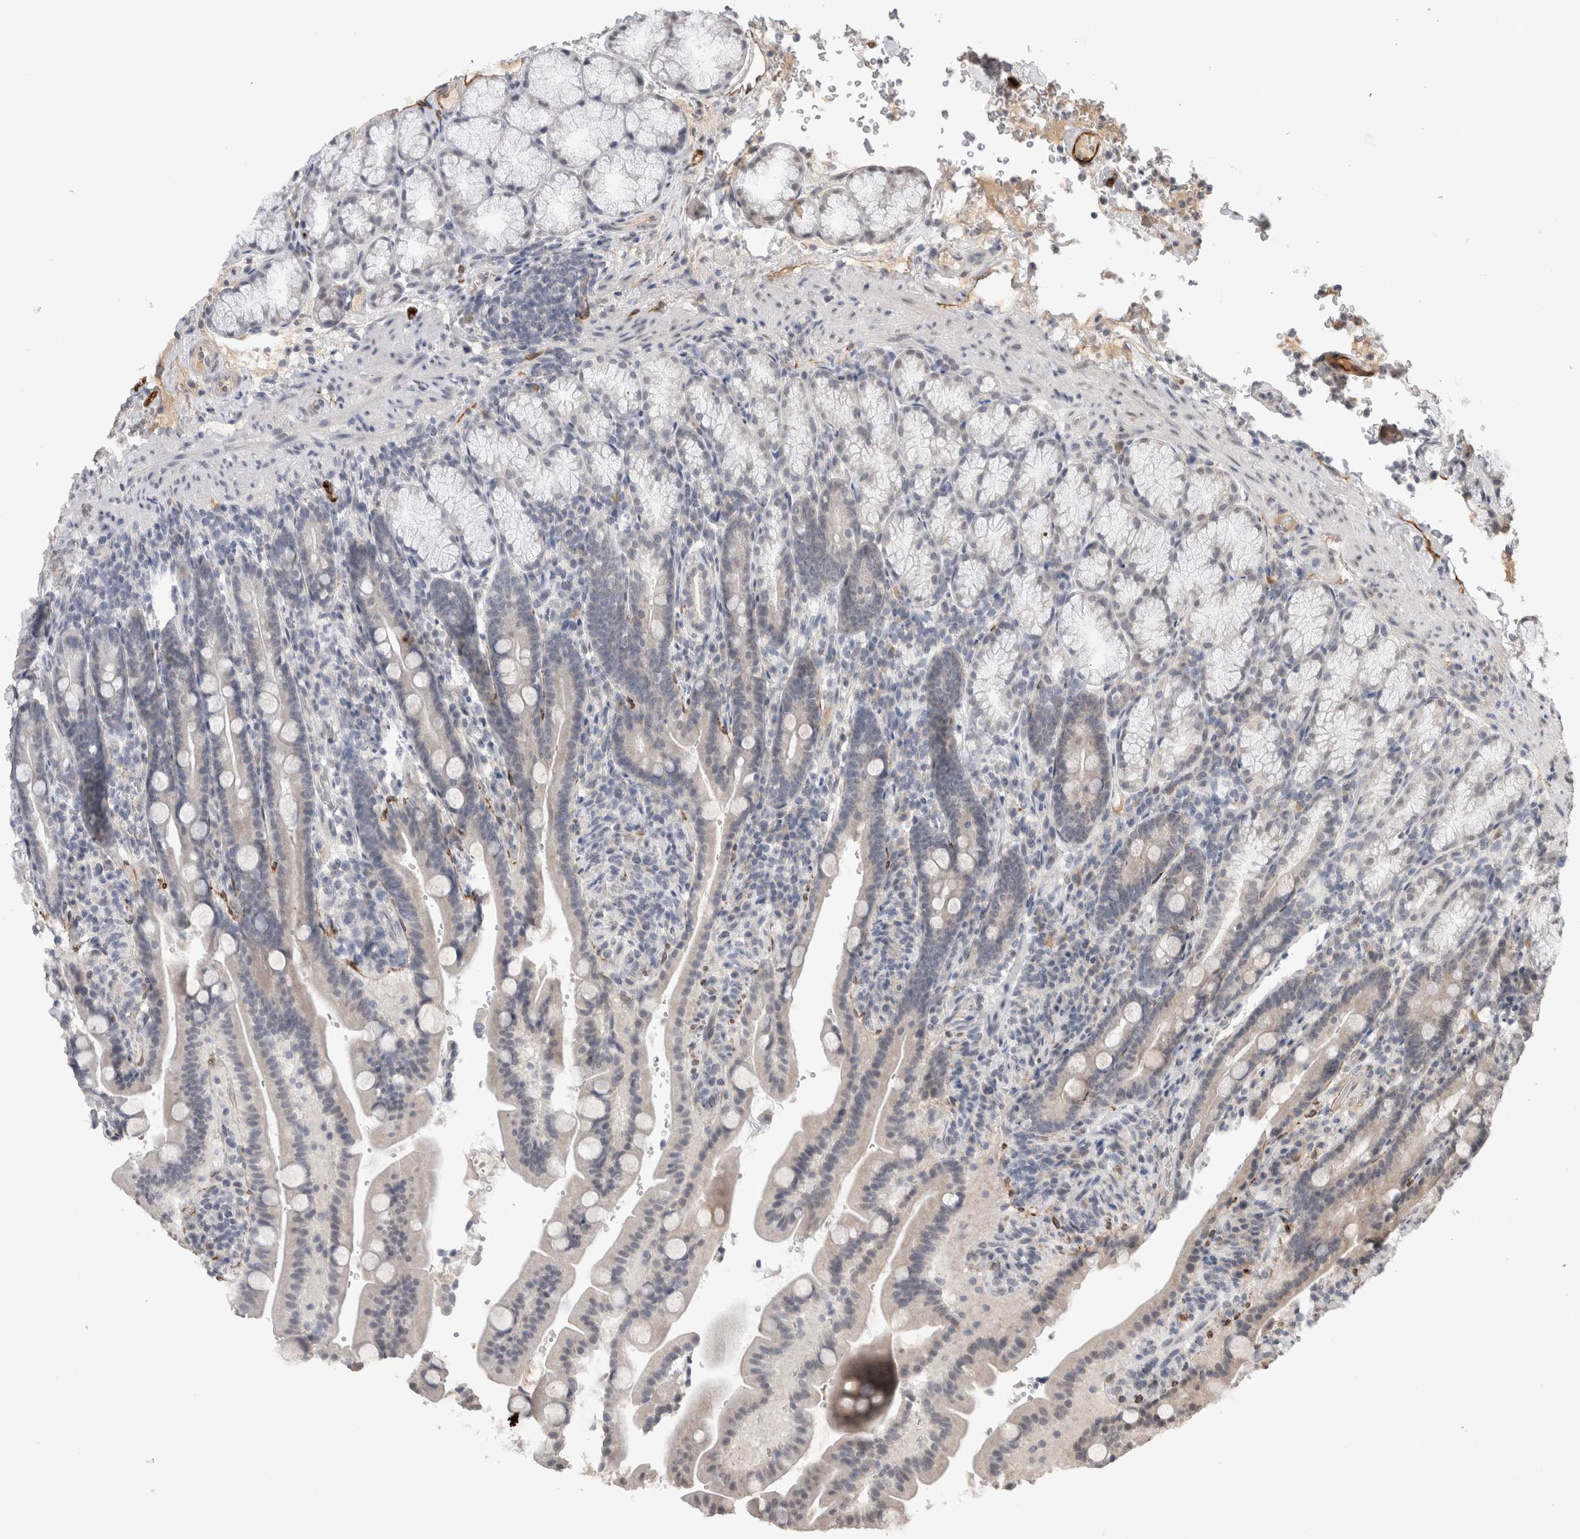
{"staining": {"intensity": "negative", "quantity": "none", "location": "none"}, "tissue": "duodenum", "cell_type": "Glandular cells", "image_type": "normal", "snomed": [{"axis": "morphology", "description": "Normal tissue, NOS"}, {"axis": "topography", "description": "Duodenum"}], "caption": "Immunohistochemical staining of unremarkable human duodenum reveals no significant staining in glandular cells.", "gene": "CDH13", "patient": {"sex": "male", "age": 54}}